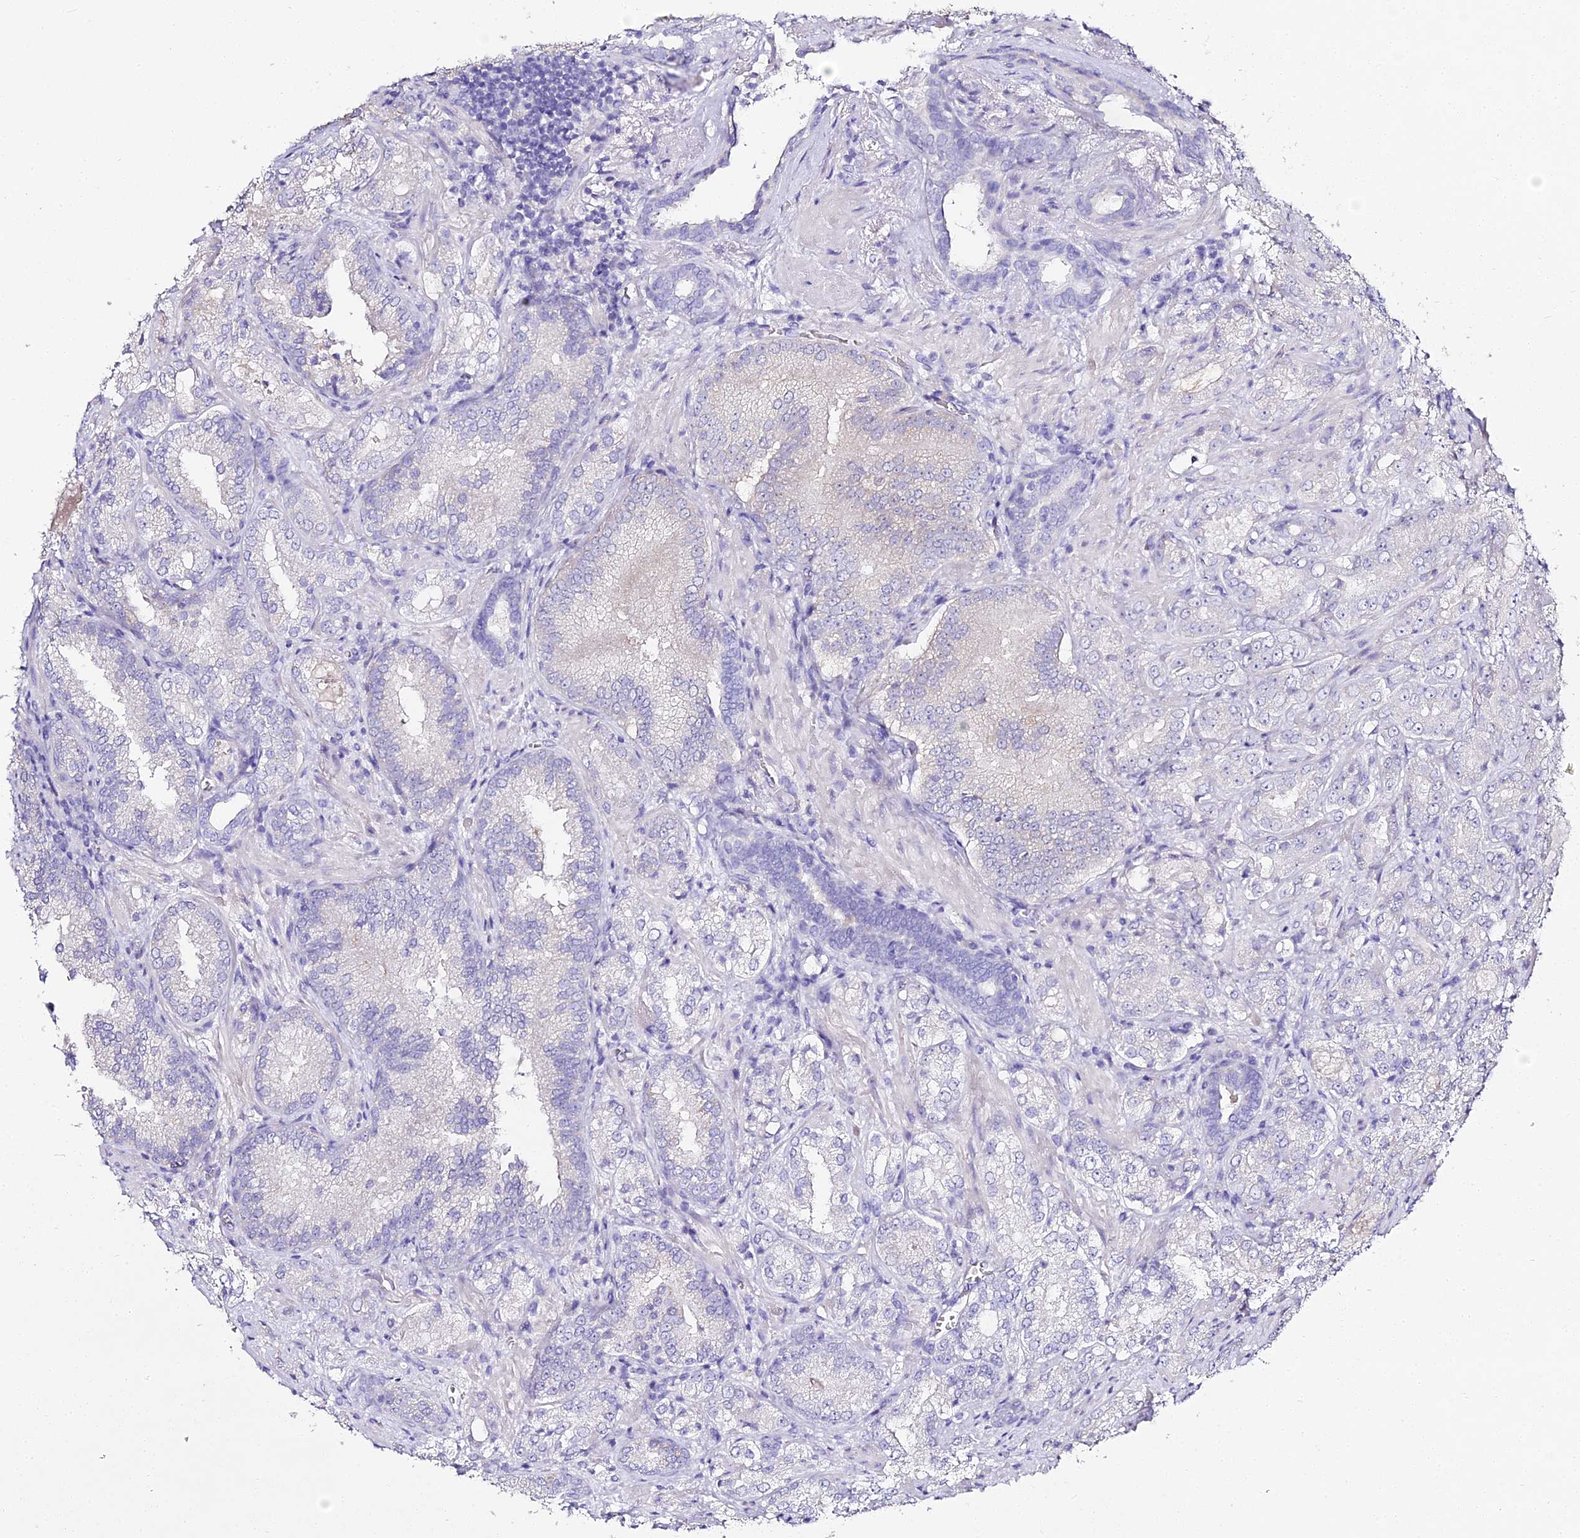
{"staining": {"intensity": "negative", "quantity": "none", "location": "none"}, "tissue": "prostate cancer", "cell_type": "Tumor cells", "image_type": "cancer", "snomed": [{"axis": "morphology", "description": "Adenocarcinoma, Low grade"}, {"axis": "topography", "description": "Prostate"}], "caption": "This is an IHC photomicrograph of prostate cancer (adenocarcinoma (low-grade)). There is no expression in tumor cells.", "gene": "ALPG", "patient": {"sex": "male", "age": 74}}